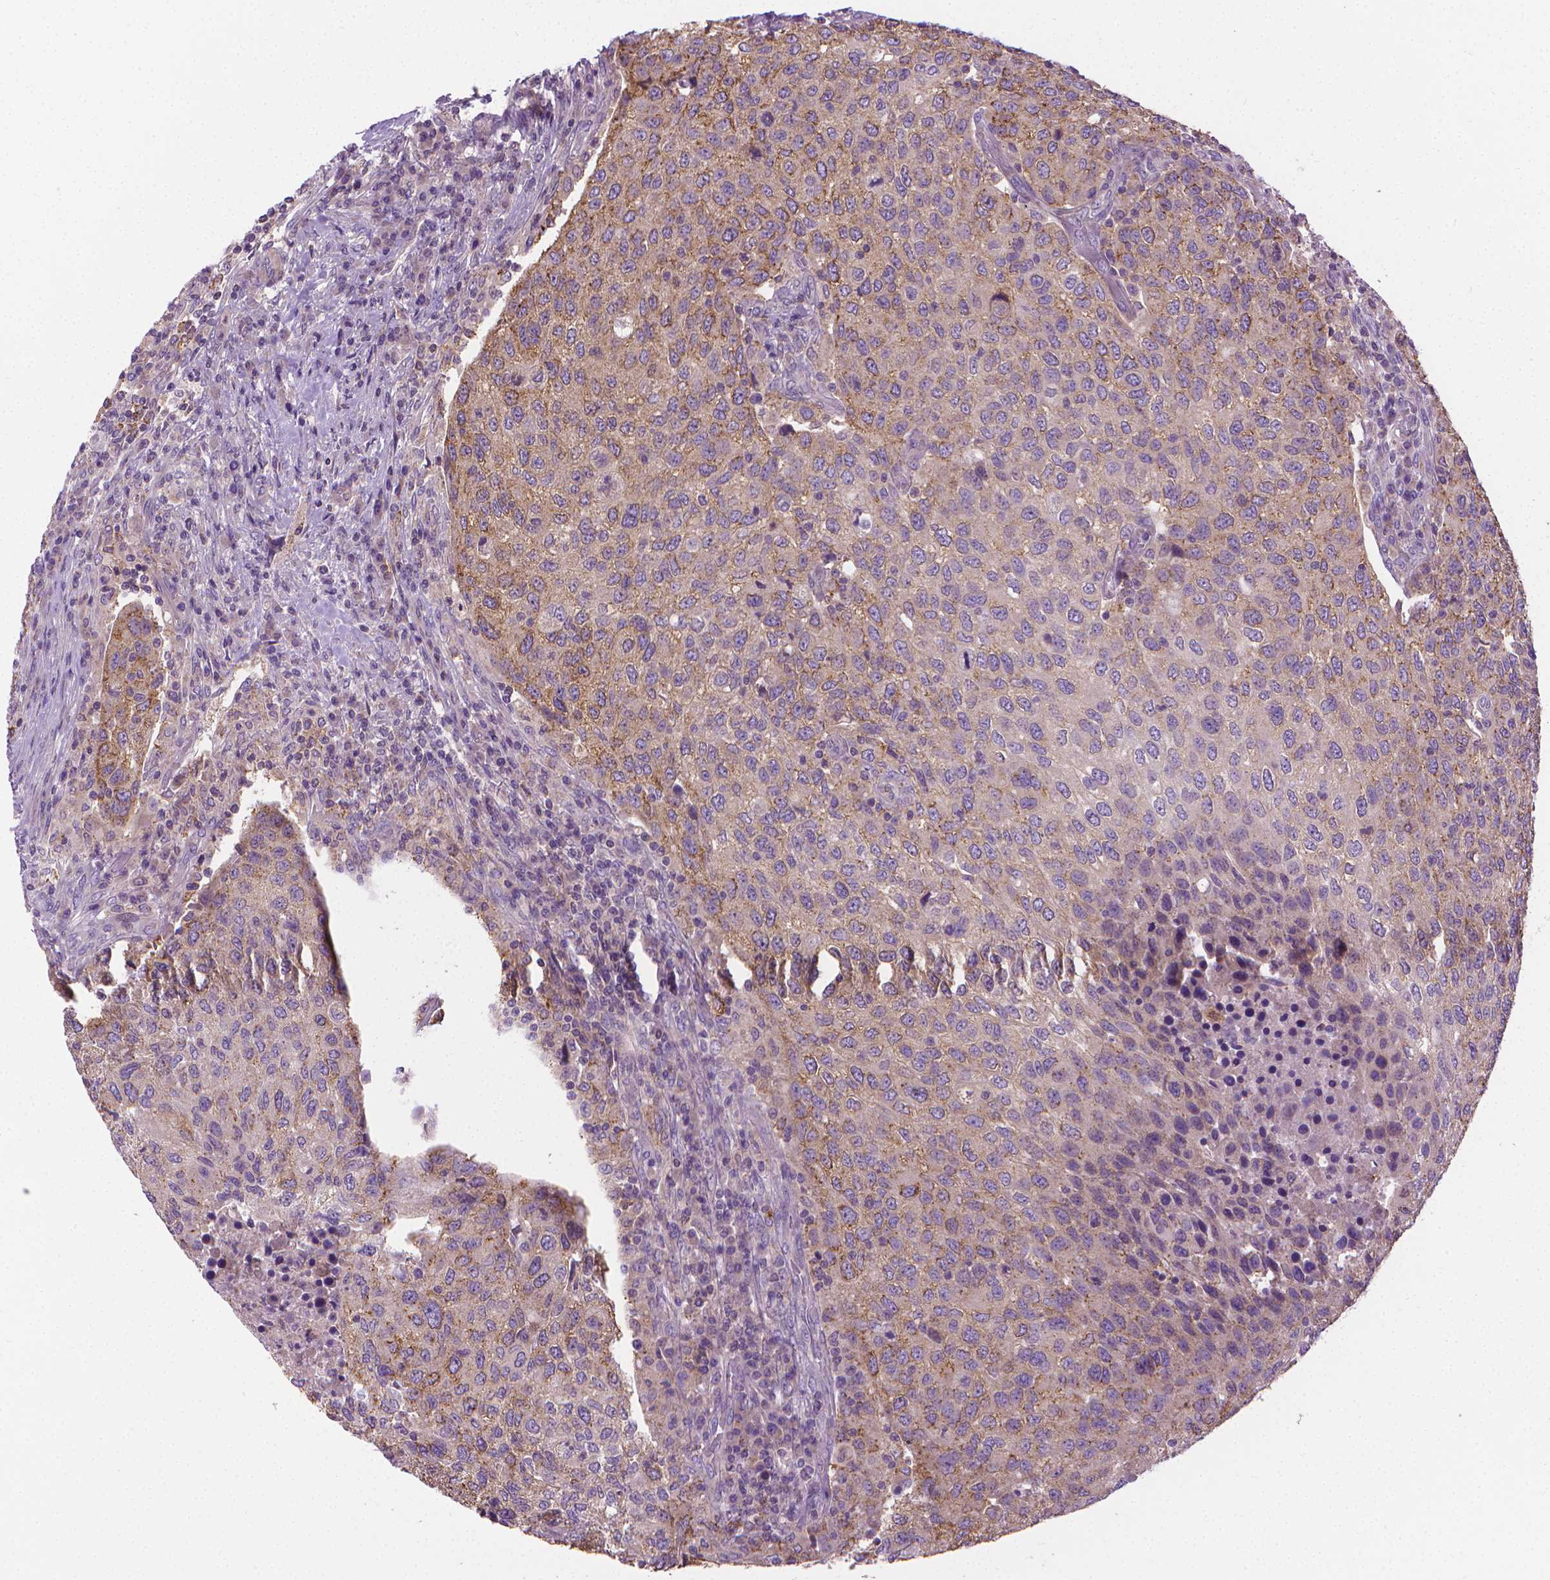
{"staining": {"intensity": "weak", "quantity": "25%-75%", "location": "cytoplasmic/membranous"}, "tissue": "urothelial cancer", "cell_type": "Tumor cells", "image_type": "cancer", "snomed": [{"axis": "morphology", "description": "Urothelial carcinoma, High grade"}, {"axis": "topography", "description": "Urinary bladder"}], "caption": "Immunohistochemistry (IHC) of human urothelial cancer displays low levels of weak cytoplasmic/membranous staining in approximately 25%-75% of tumor cells. Nuclei are stained in blue.", "gene": "SLC51B", "patient": {"sex": "female", "age": 78}}